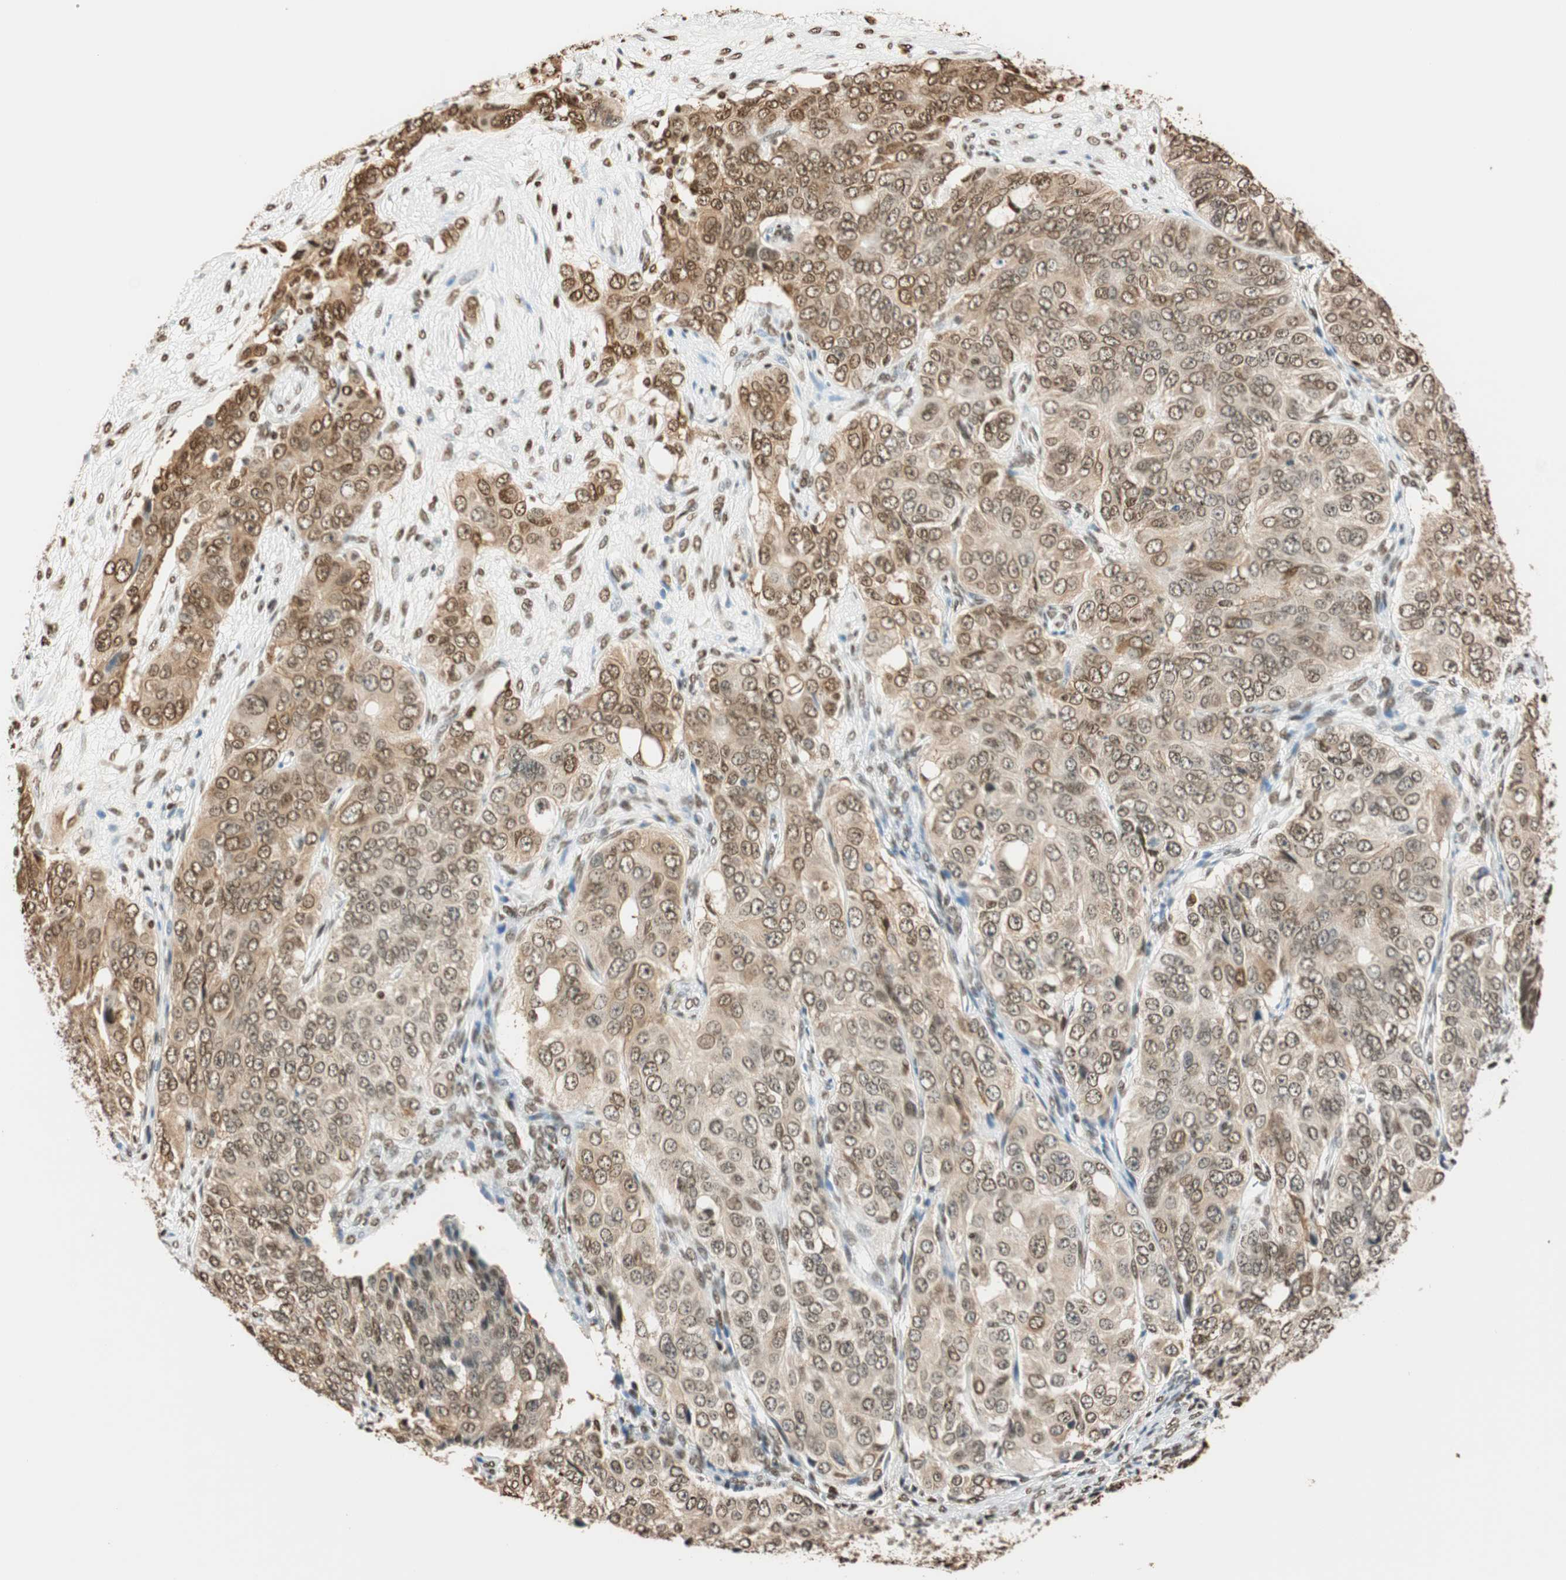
{"staining": {"intensity": "moderate", "quantity": ">75%", "location": "cytoplasmic/membranous,nuclear"}, "tissue": "ovarian cancer", "cell_type": "Tumor cells", "image_type": "cancer", "snomed": [{"axis": "morphology", "description": "Carcinoma, endometroid"}, {"axis": "topography", "description": "Ovary"}], "caption": "Protein expression analysis of human ovarian cancer reveals moderate cytoplasmic/membranous and nuclear expression in approximately >75% of tumor cells.", "gene": "FANCG", "patient": {"sex": "female", "age": 51}}